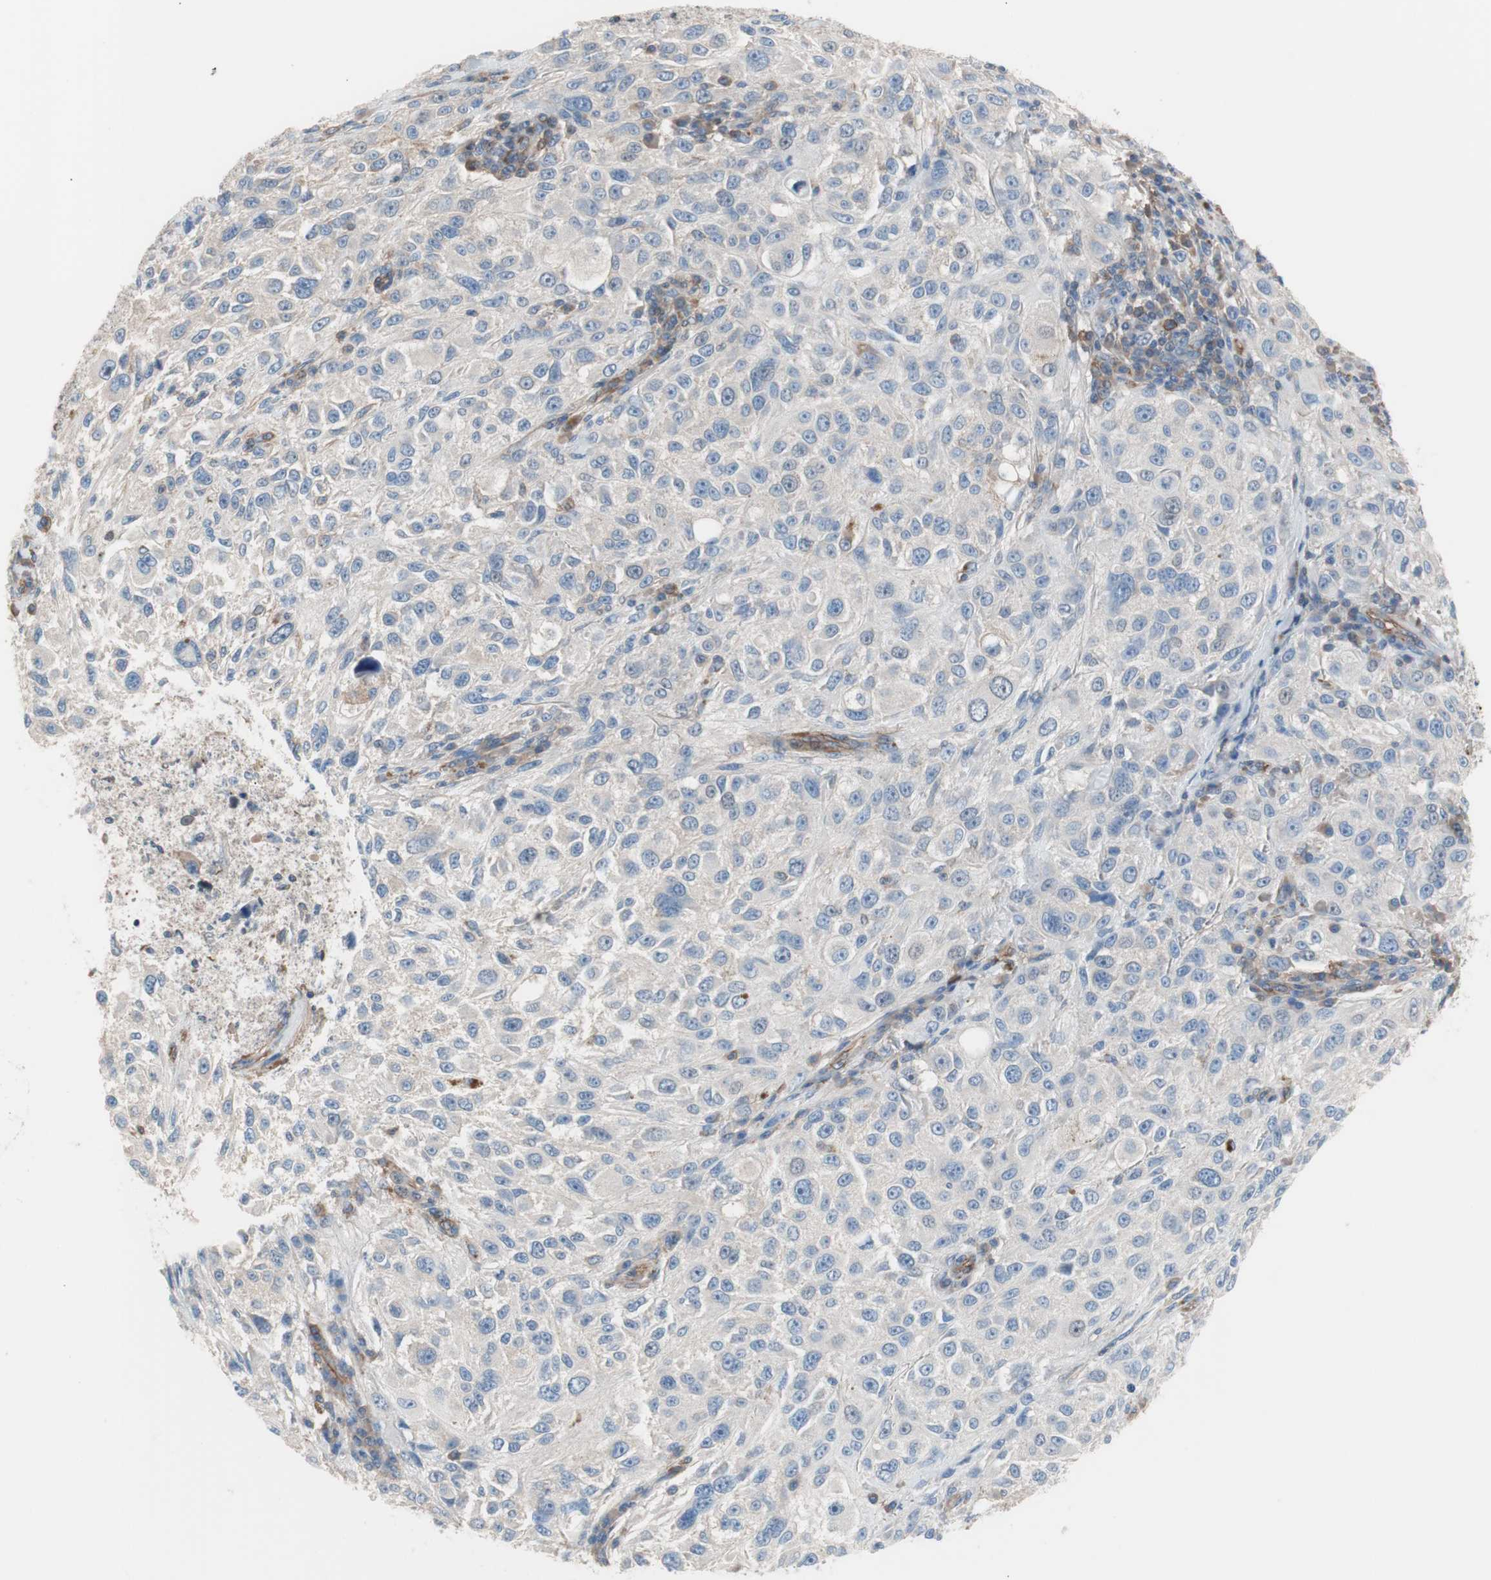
{"staining": {"intensity": "weak", "quantity": "<25%", "location": "cytoplasmic/membranous"}, "tissue": "melanoma", "cell_type": "Tumor cells", "image_type": "cancer", "snomed": [{"axis": "morphology", "description": "Necrosis, NOS"}, {"axis": "morphology", "description": "Malignant melanoma, NOS"}, {"axis": "topography", "description": "Skin"}], "caption": "DAB (3,3'-diaminobenzidine) immunohistochemical staining of human malignant melanoma reveals no significant expression in tumor cells. (Brightfield microscopy of DAB immunohistochemistry at high magnification).", "gene": "GPR160", "patient": {"sex": "female", "age": 87}}